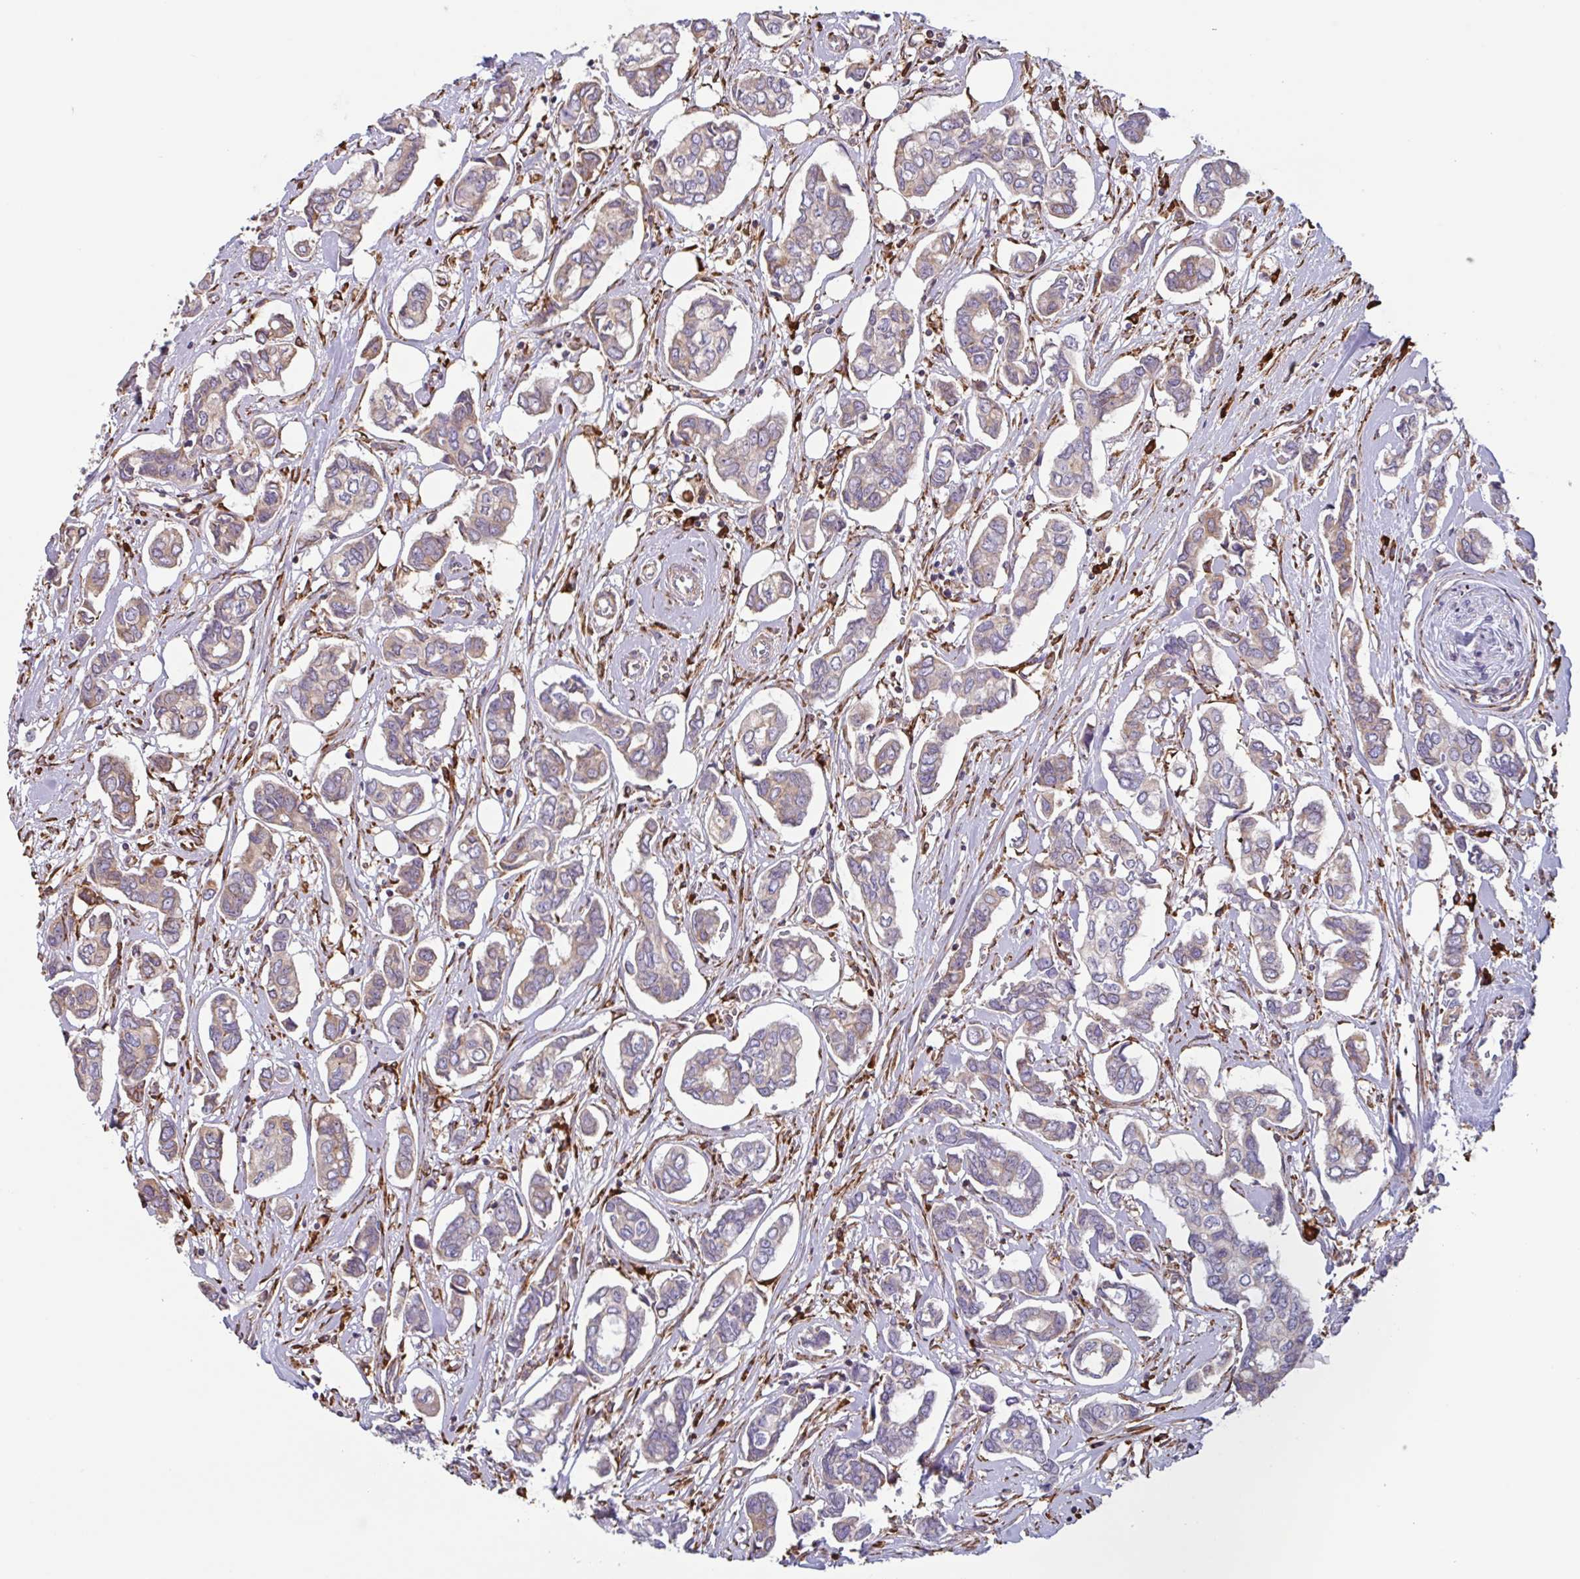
{"staining": {"intensity": "moderate", "quantity": "<25%", "location": "cytoplasmic/membranous"}, "tissue": "breast cancer", "cell_type": "Tumor cells", "image_type": "cancer", "snomed": [{"axis": "morphology", "description": "Duct carcinoma"}, {"axis": "topography", "description": "Breast"}], "caption": "Moderate cytoplasmic/membranous protein staining is identified in approximately <25% of tumor cells in breast invasive ductal carcinoma.", "gene": "DOK4", "patient": {"sex": "female", "age": 73}}